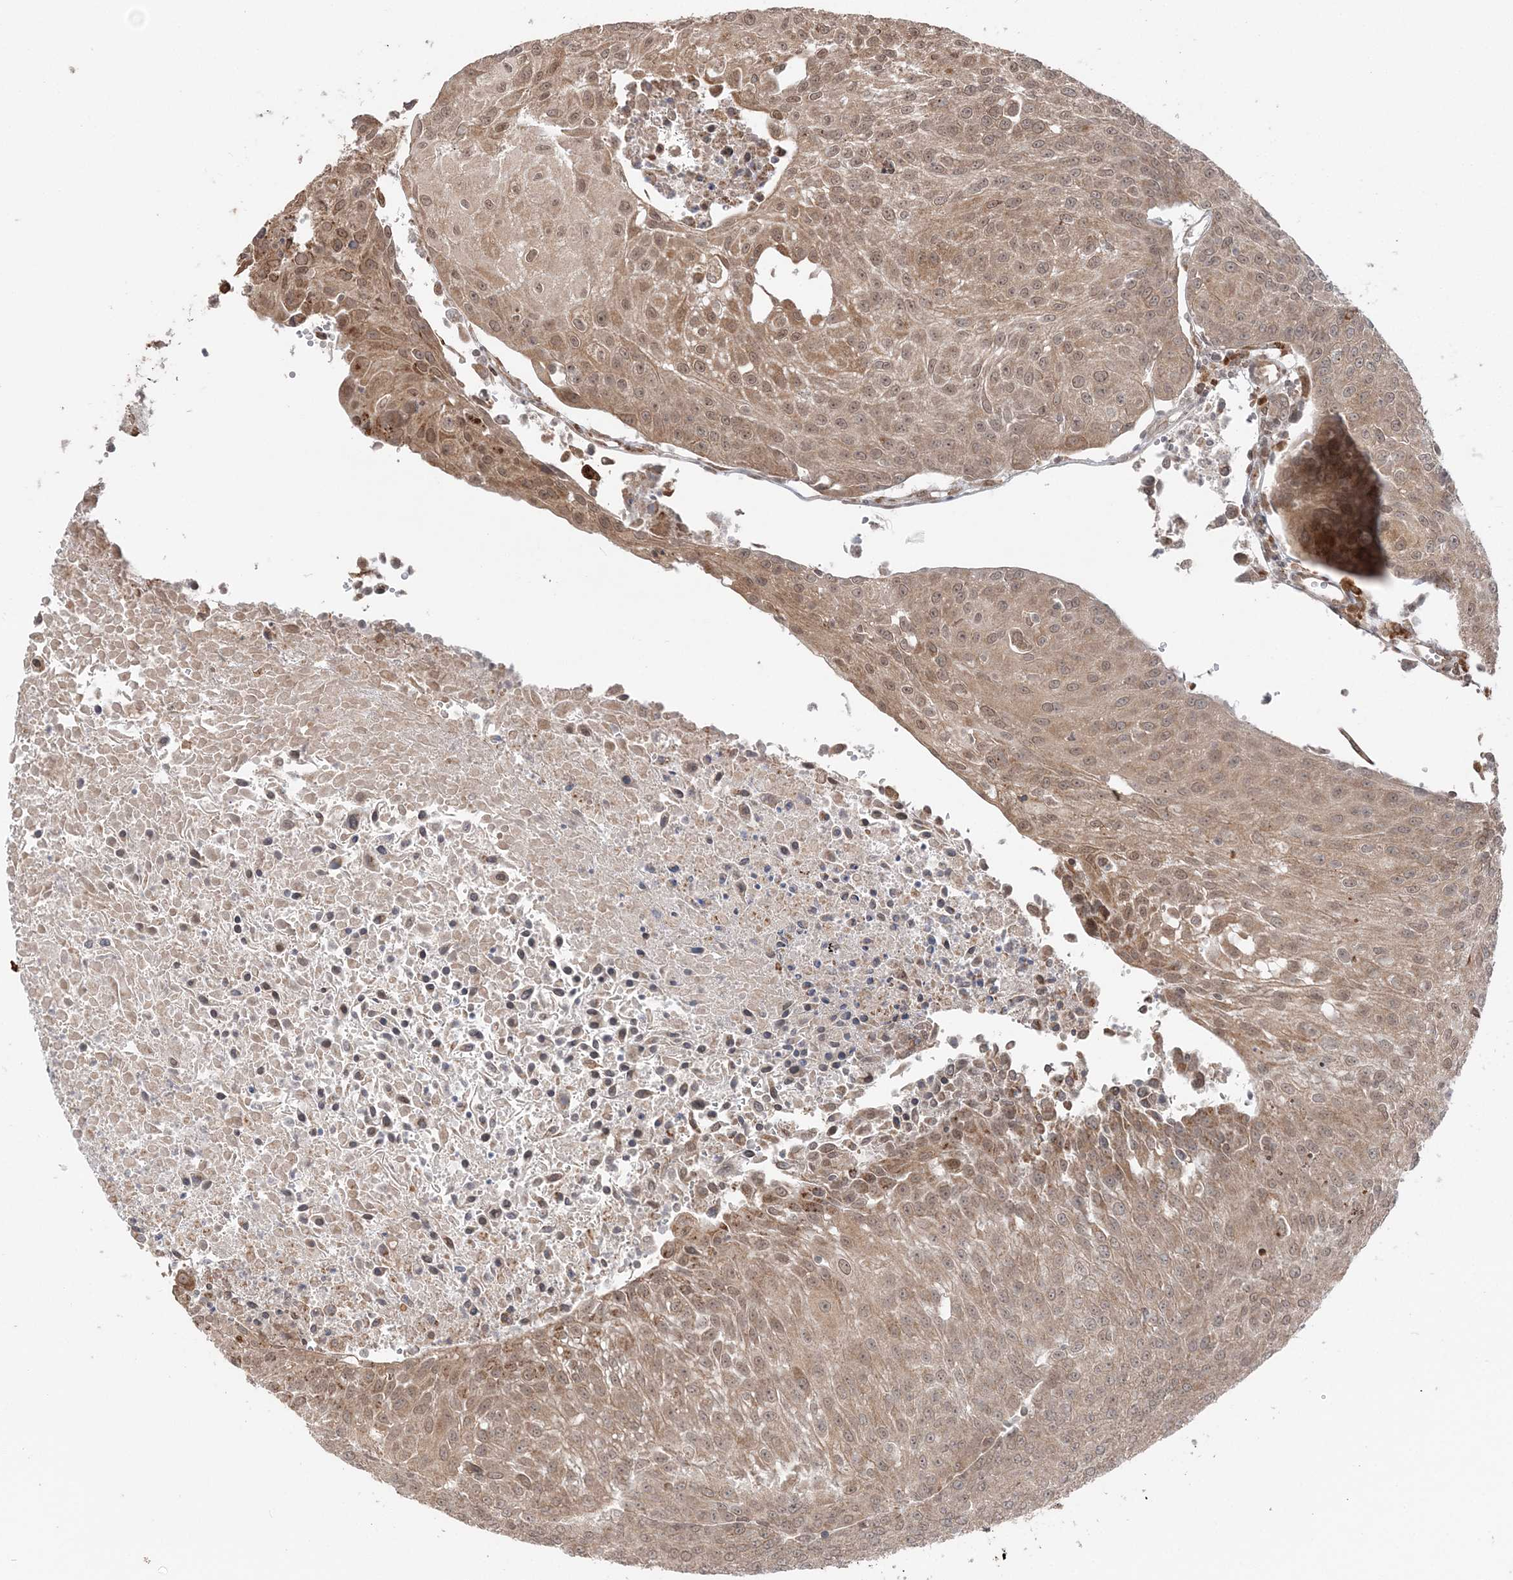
{"staining": {"intensity": "moderate", "quantity": ">75%", "location": "cytoplasmic/membranous,nuclear"}, "tissue": "urothelial cancer", "cell_type": "Tumor cells", "image_type": "cancer", "snomed": [{"axis": "morphology", "description": "Urothelial carcinoma, High grade"}, {"axis": "topography", "description": "Urinary bladder"}], "caption": "A high-resolution image shows IHC staining of urothelial cancer, which displays moderate cytoplasmic/membranous and nuclear staining in approximately >75% of tumor cells. The protein of interest is stained brown, and the nuclei are stained in blue (DAB IHC with brightfield microscopy, high magnification).", "gene": "TMED10", "patient": {"sex": "female", "age": 85}}